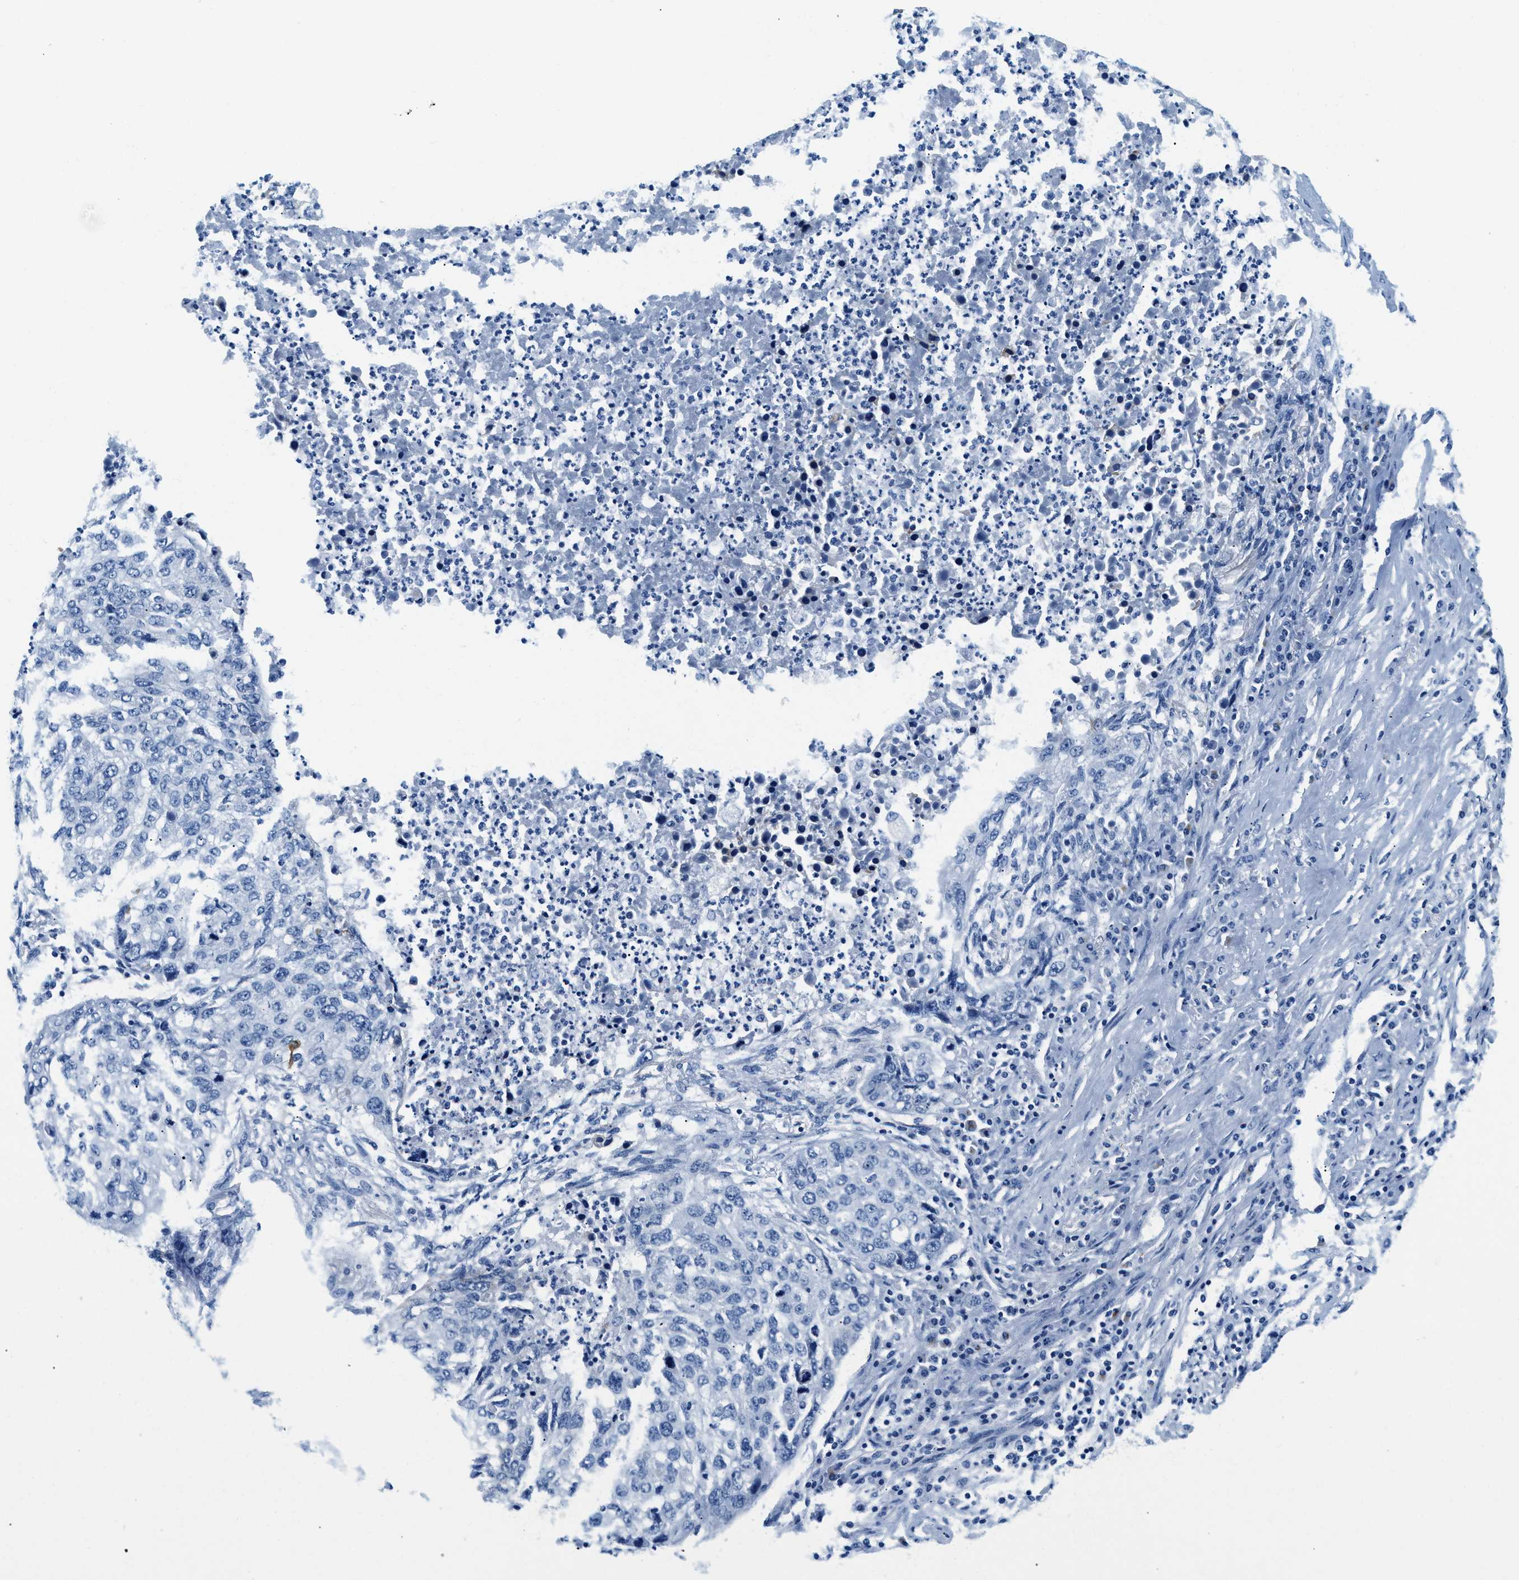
{"staining": {"intensity": "negative", "quantity": "none", "location": "none"}, "tissue": "lung cancer", "cell_type": "Tumor cells", "image_type": "cancer", "snomed": [{"axis": "morphology", "description": "Squamous cell carcinoma, NOS"}, {"axis": "topography", "description": "Lung"}], "caption": "Squamous cell carcinoma (lung) was stained to show a protein in brown. There is no significant expression in tumor cells.", "gene": "STXBP2", "patient": {"sex": "female", "age": 63}}